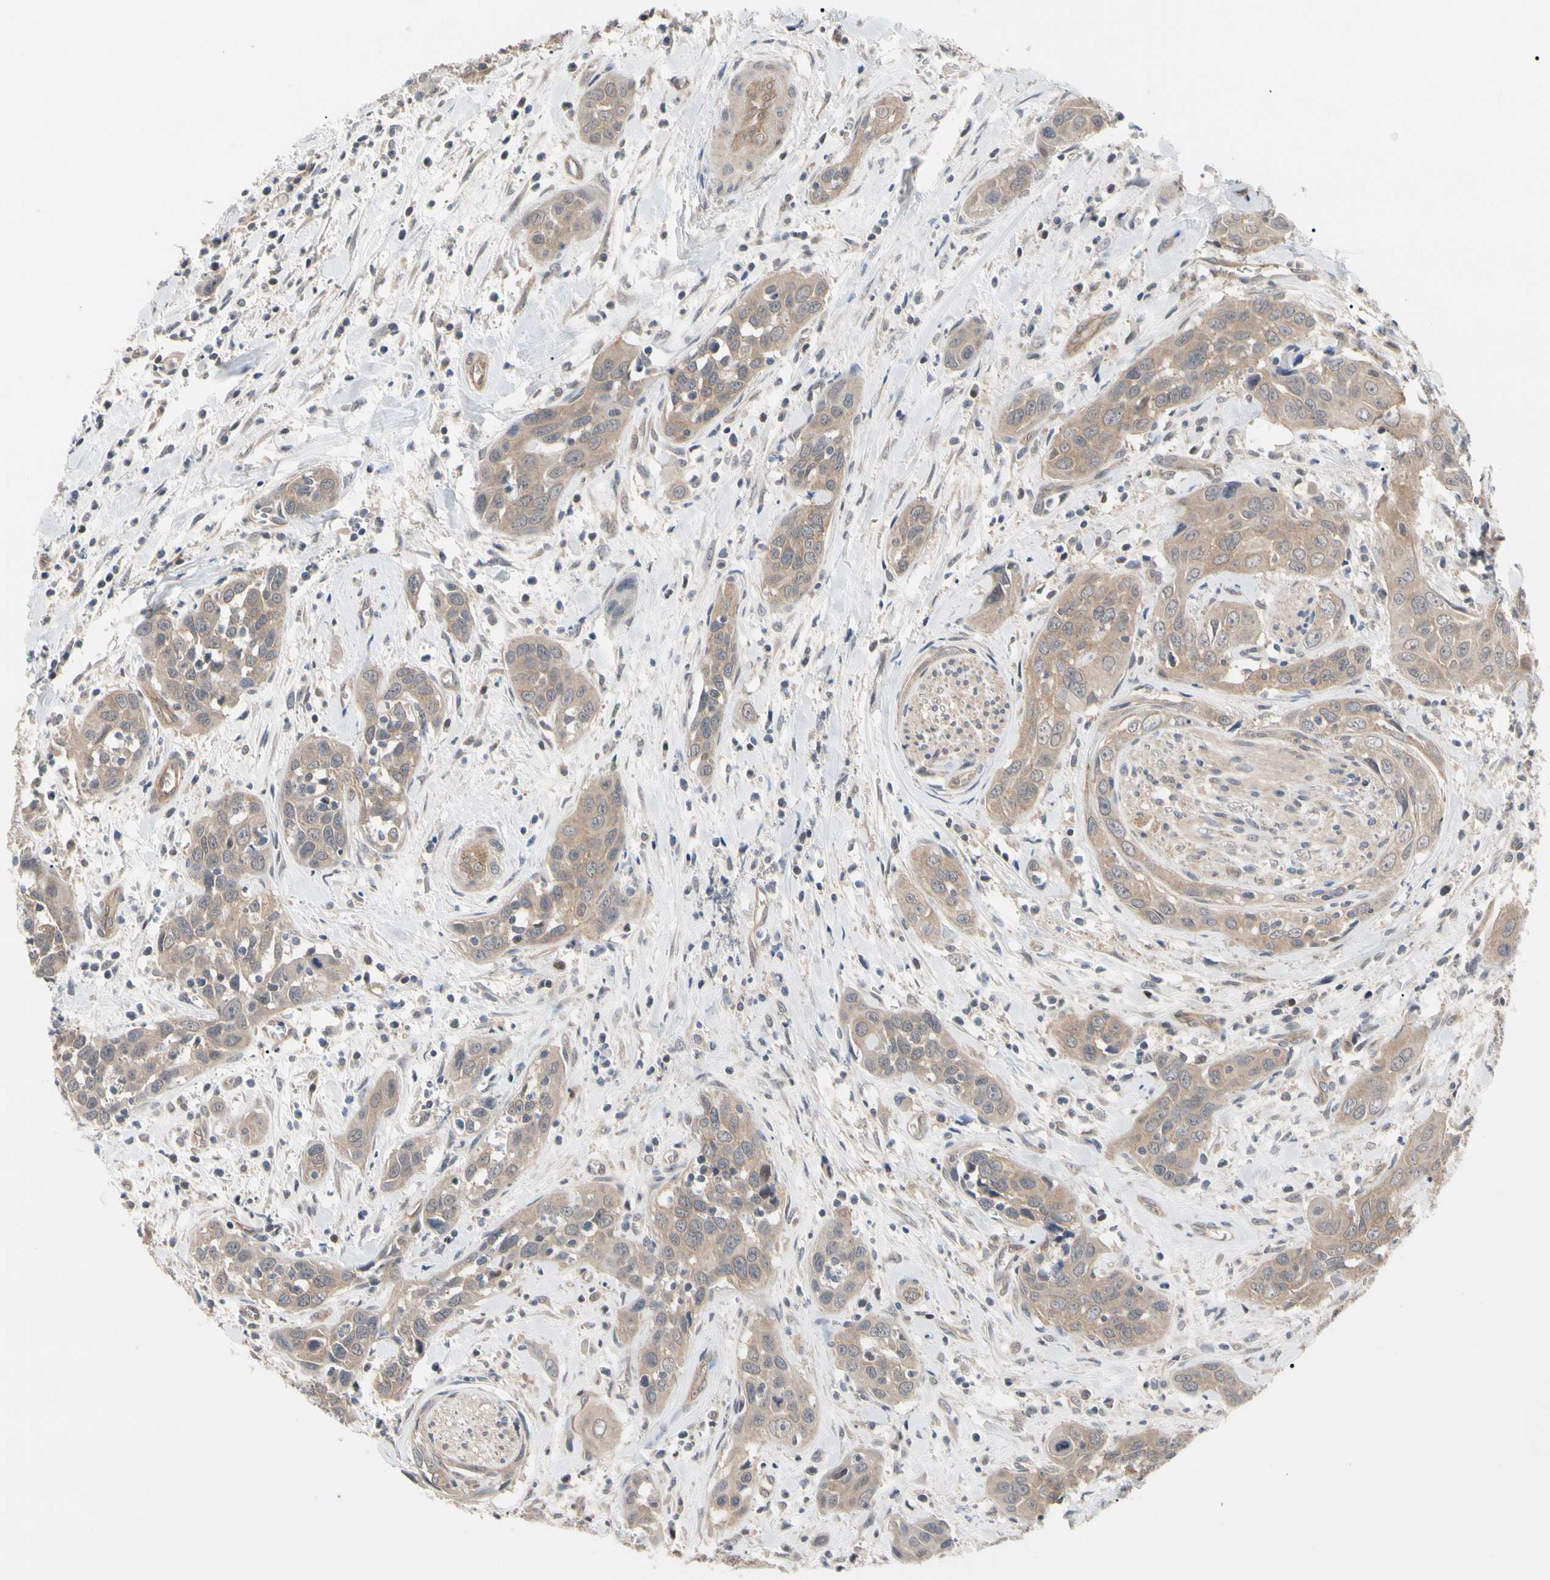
{"staining": {"intensity": "moderate", "quantity": ">75%", "location": "cytoplasmic/membranous"}, "tissue": "head and neck cancer", "cell_type": "Tumor cells", "image_type": "cancer", "snomed": [{"axis": "morphology", "description": "Squamous cell carcinoma, NOS"}, {"axis": "topography", "description": "Oral tissue"}, {"axis": "topography", "description": "Head-Neck"}], "caption": "About >75% of tumor cells in human head and neck cancer (squamous cell carcinoma) exhibit moderate cytoplasmic/membranous protein staining as visualized by brown immunohistochemical staining.", "gene": "DPP8", "patient": {"sex": "female", "age": 50}}